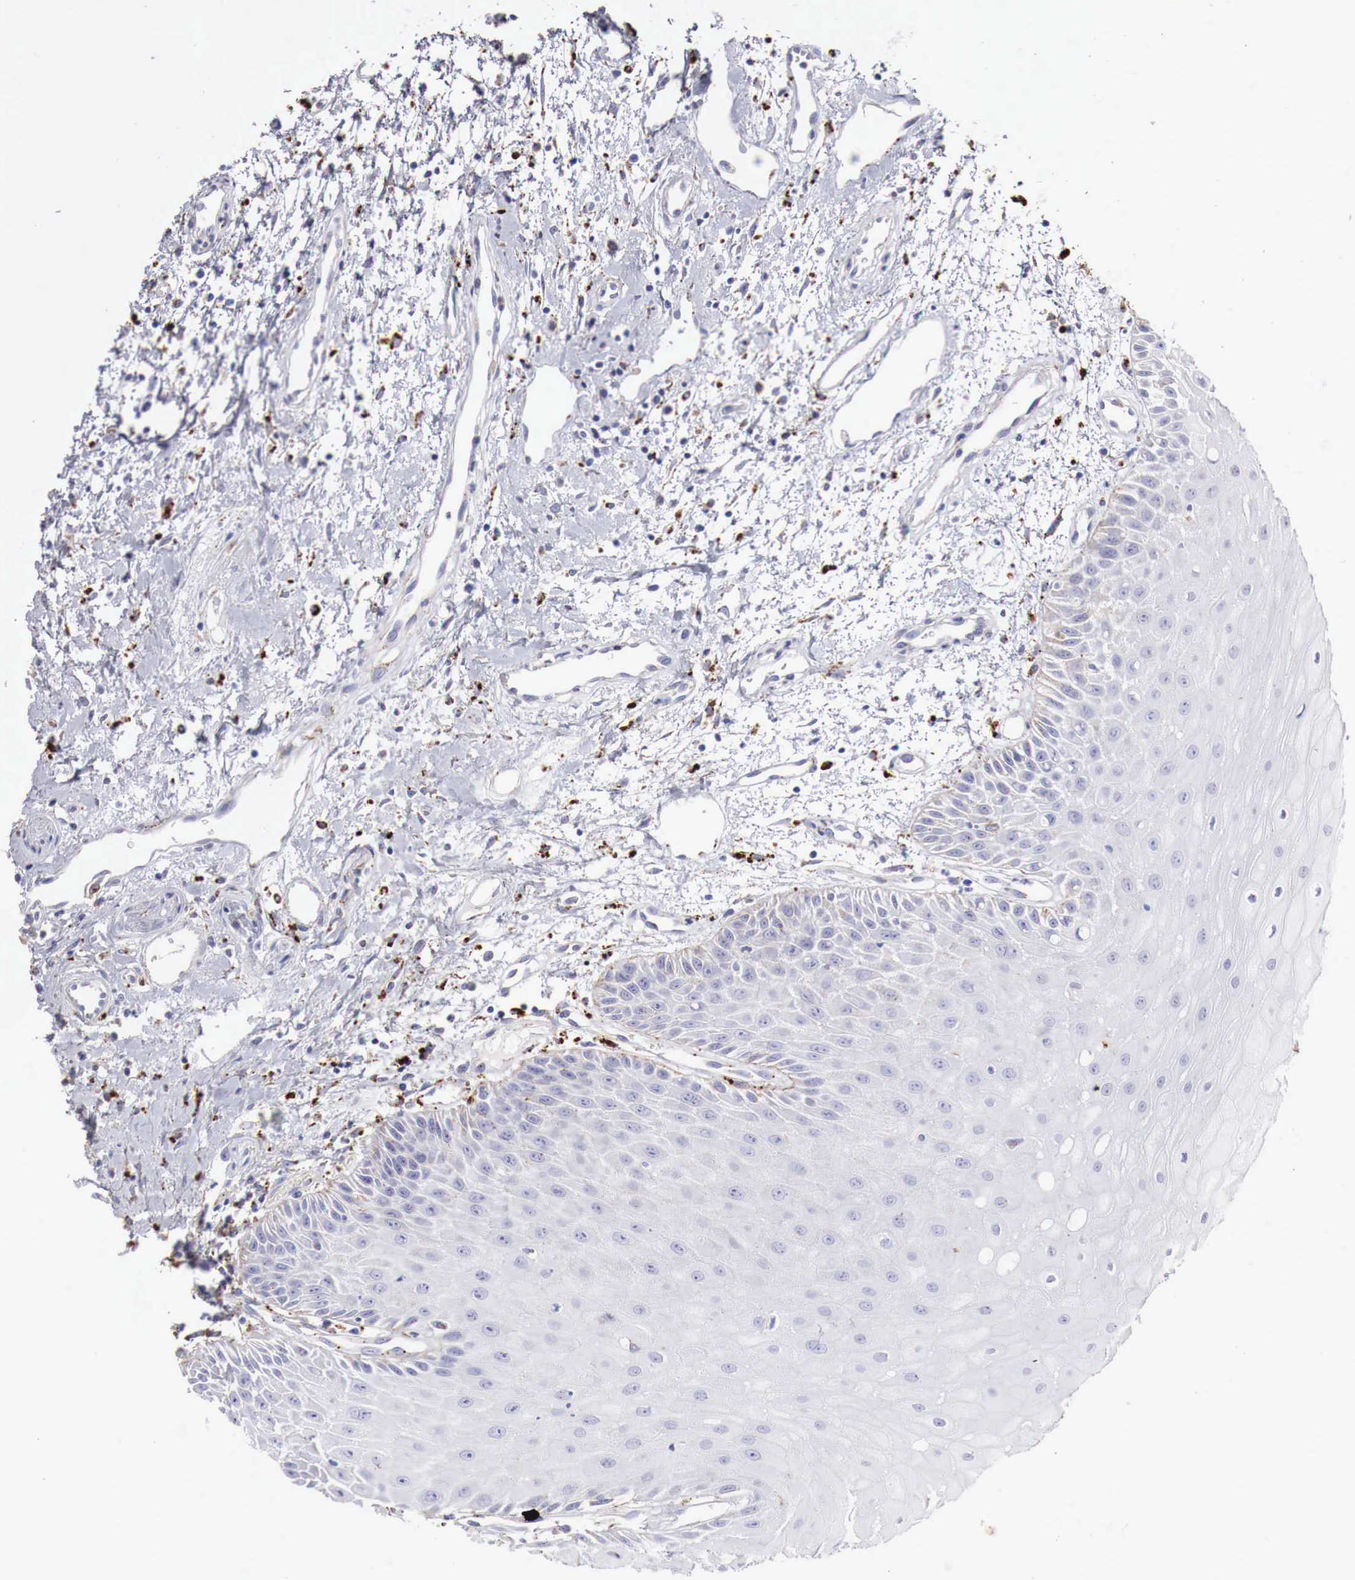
{"staining": {"intensity": "negative", "quantity": "none", "location": "none"}, "tissue": "oral mucosa", "cell_type": "Squamous epithelial cells", "image_type": "normal", "snomed": [{"axis": "morphology", "description": "Normal tissue, NOS"}, {"axis": "topography", "description": "Oral tissue"}], "caption": "Immunohistochemistry histopathology image of benign oral mucosa stained for a protein (brown), which reveals no expression in squamous epithelial cells.", "gene": "GLA", "patient": {"sex": "male", "age": 54}}